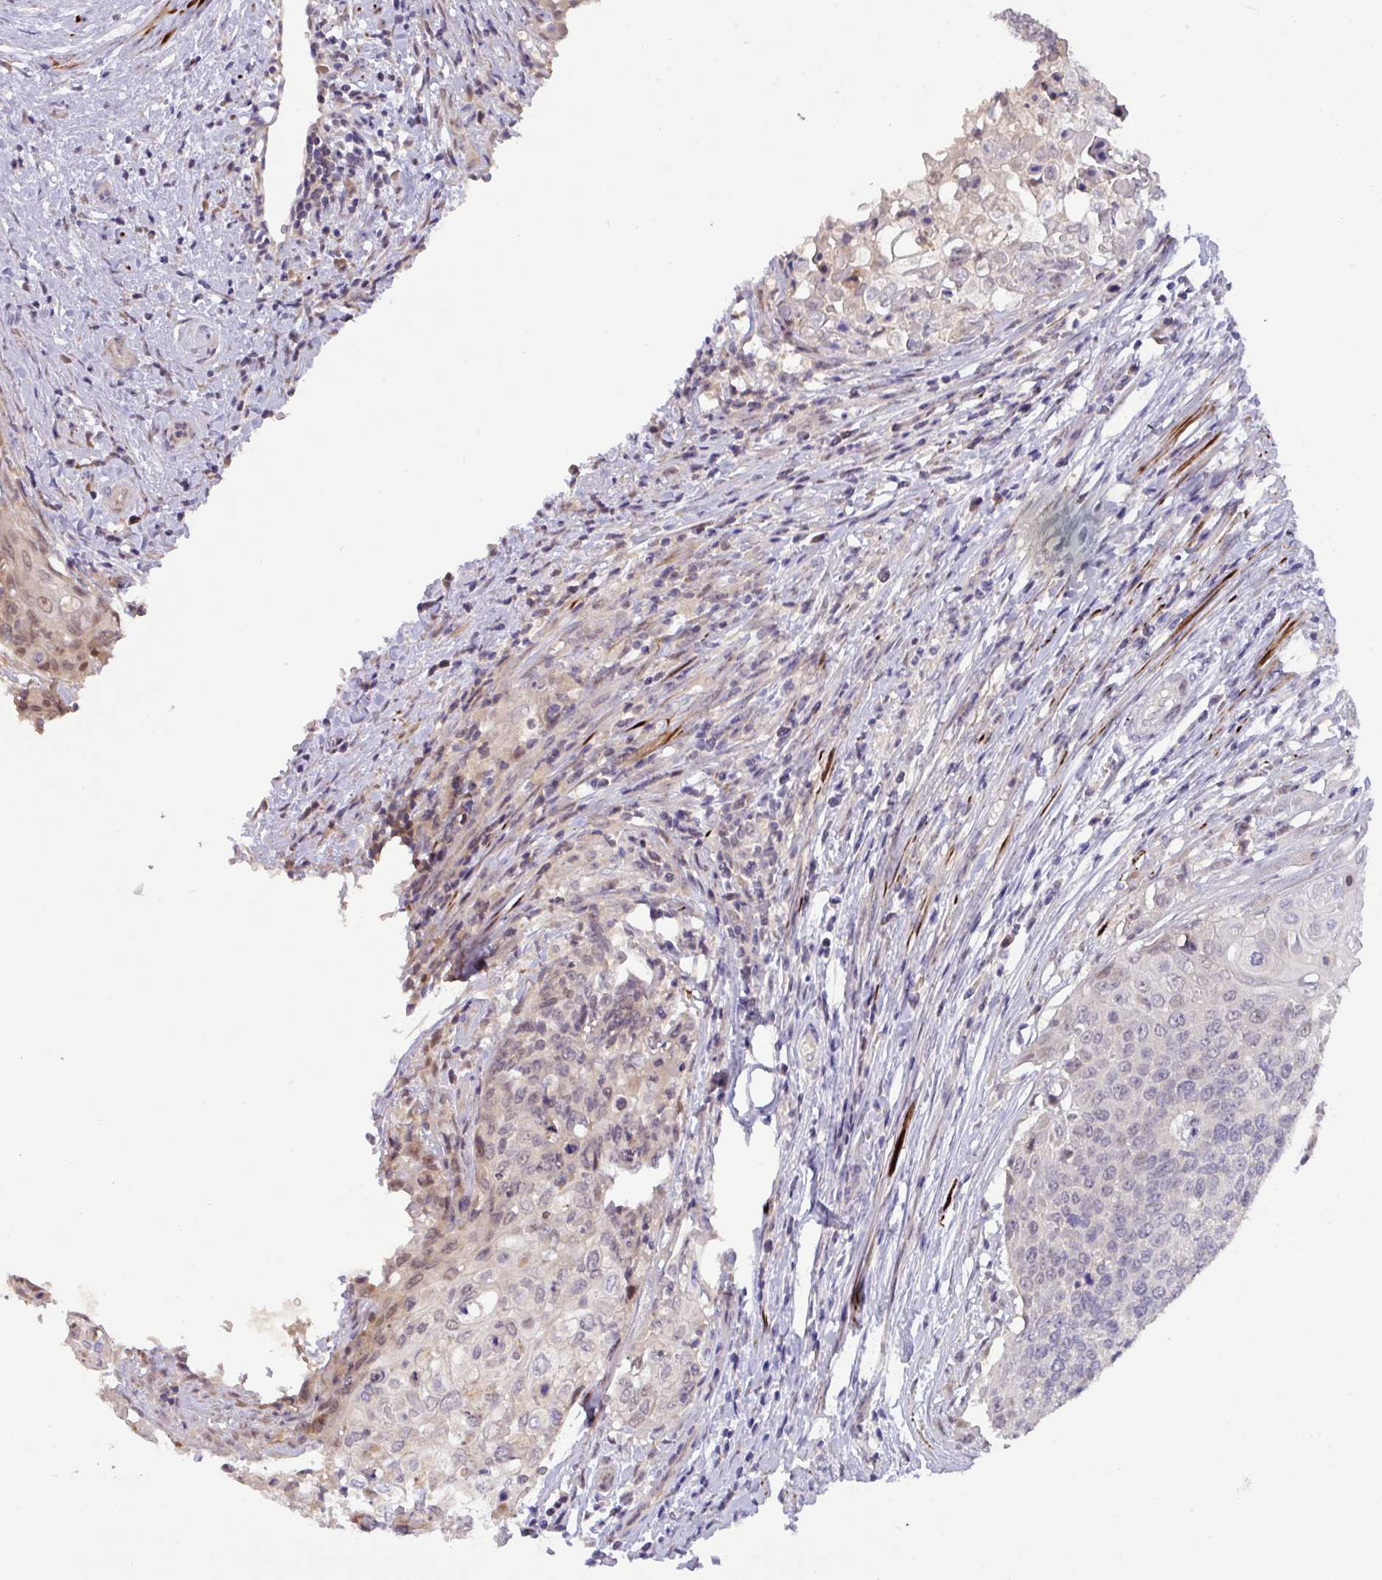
{"staining": {"intensity": "weak", "quantity": "<25%", "location": "cytoplasmic/membranous,nuclear"}, "tissue": "cervical cancer", "cell_type": "Tumor cells", "image_type": "cancer", "snomed": [{"axis": "morphology", "description": "Squamous cell carcinoma, NOS"}, {"axis": "topography", "description": "Cervix"}], "caption": "A histopathology image of cervical squamous cell carcinoma stained for a protein demonstrates no brown staining in tumor cells.", "gene": "RIPPLY1", "patient": {"sex": "female", "age": 39}}